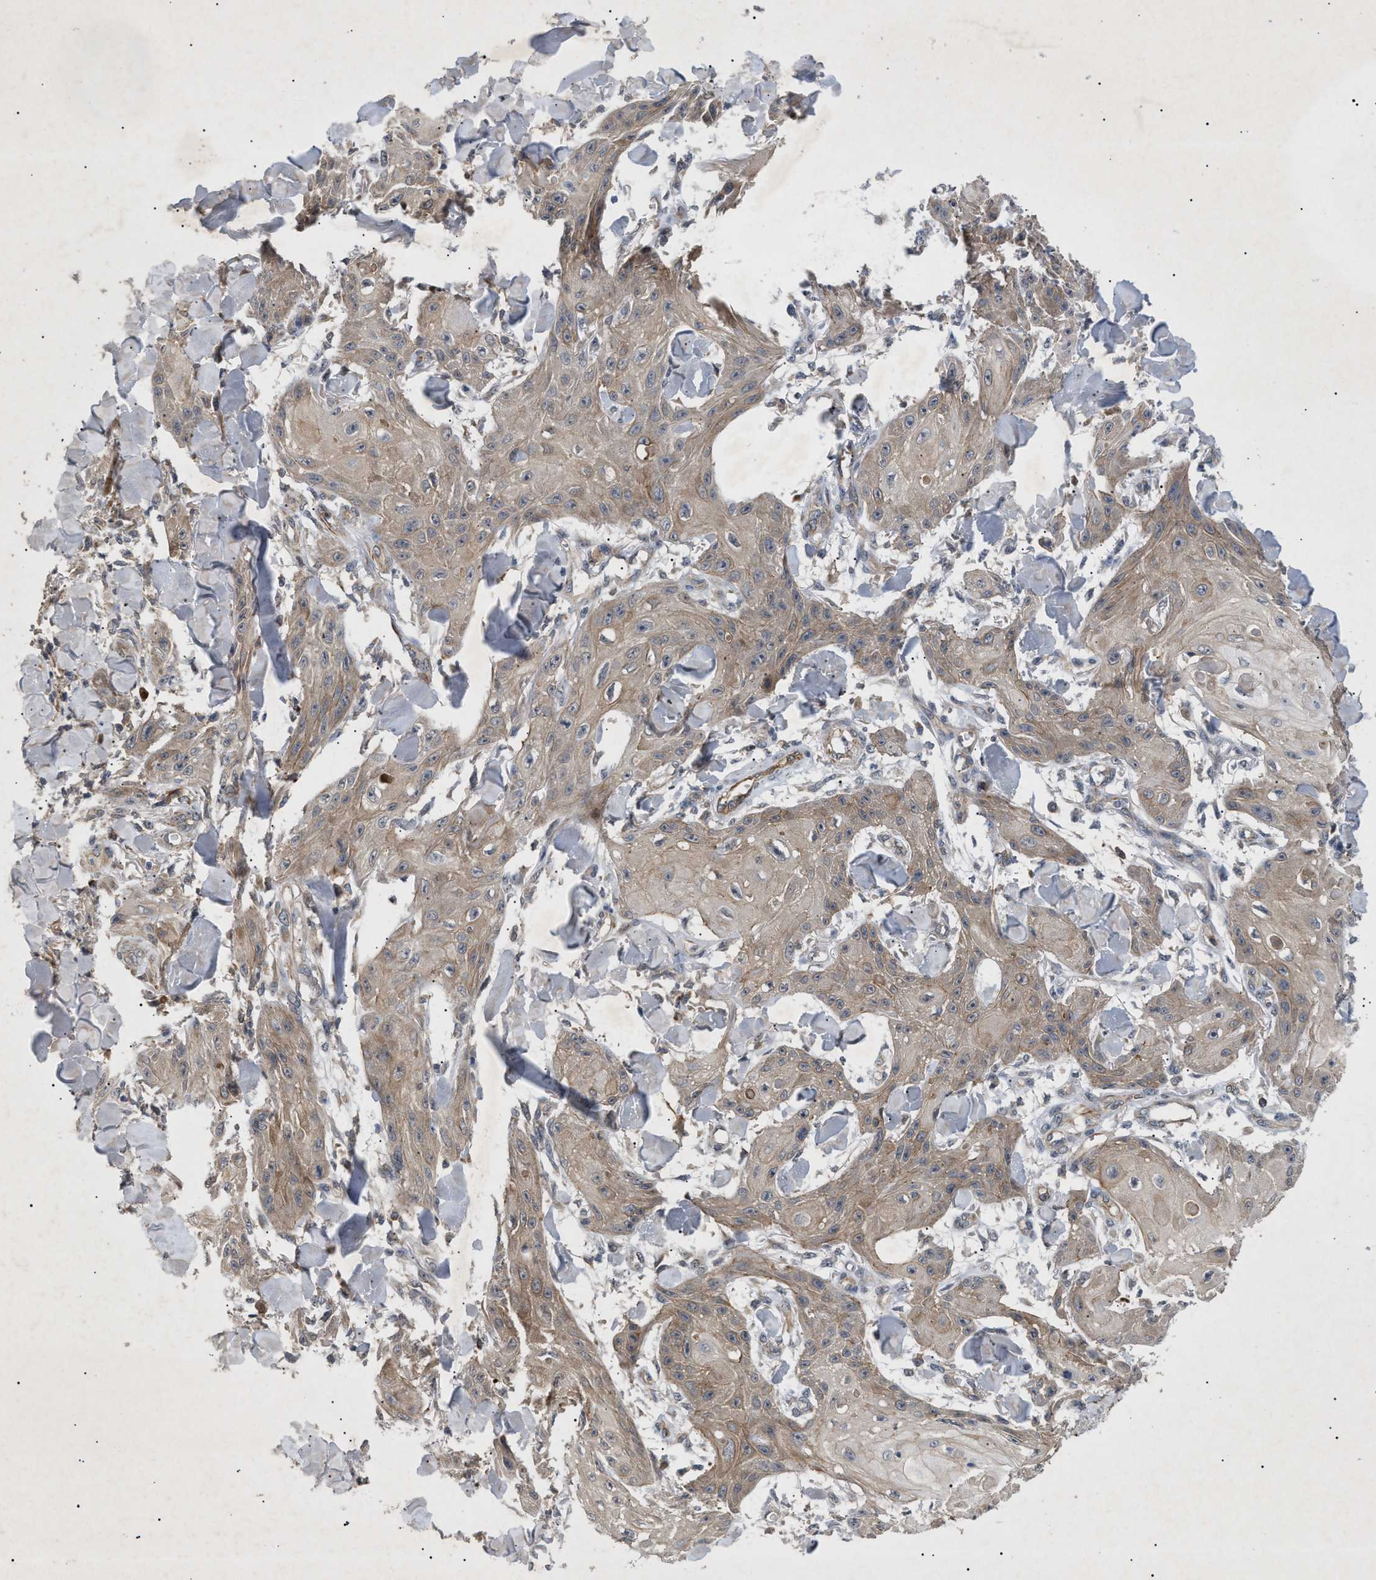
{"staining": {"intensity": "weak", "quantity": ">75%", "location": "cytoplasmic/membranous"}, "tissue": "skin cancer", "cell_type": "Tumor cells", "image_type": "cancer", "snomed": [{"axis": "morphology", "description": "Squamous cell carcinoma, NOS"}, {"axis": "topography", "description": "Skin"}], "caption": "Squamous cell carcinoma (skin) was stained to show a protein in brown. There is low levels of weak cytoplasmic/membranous staining in about >75% of tumor cells.", "gene": "SIRT5", "patient": {"sex": "male", "age": 74}}